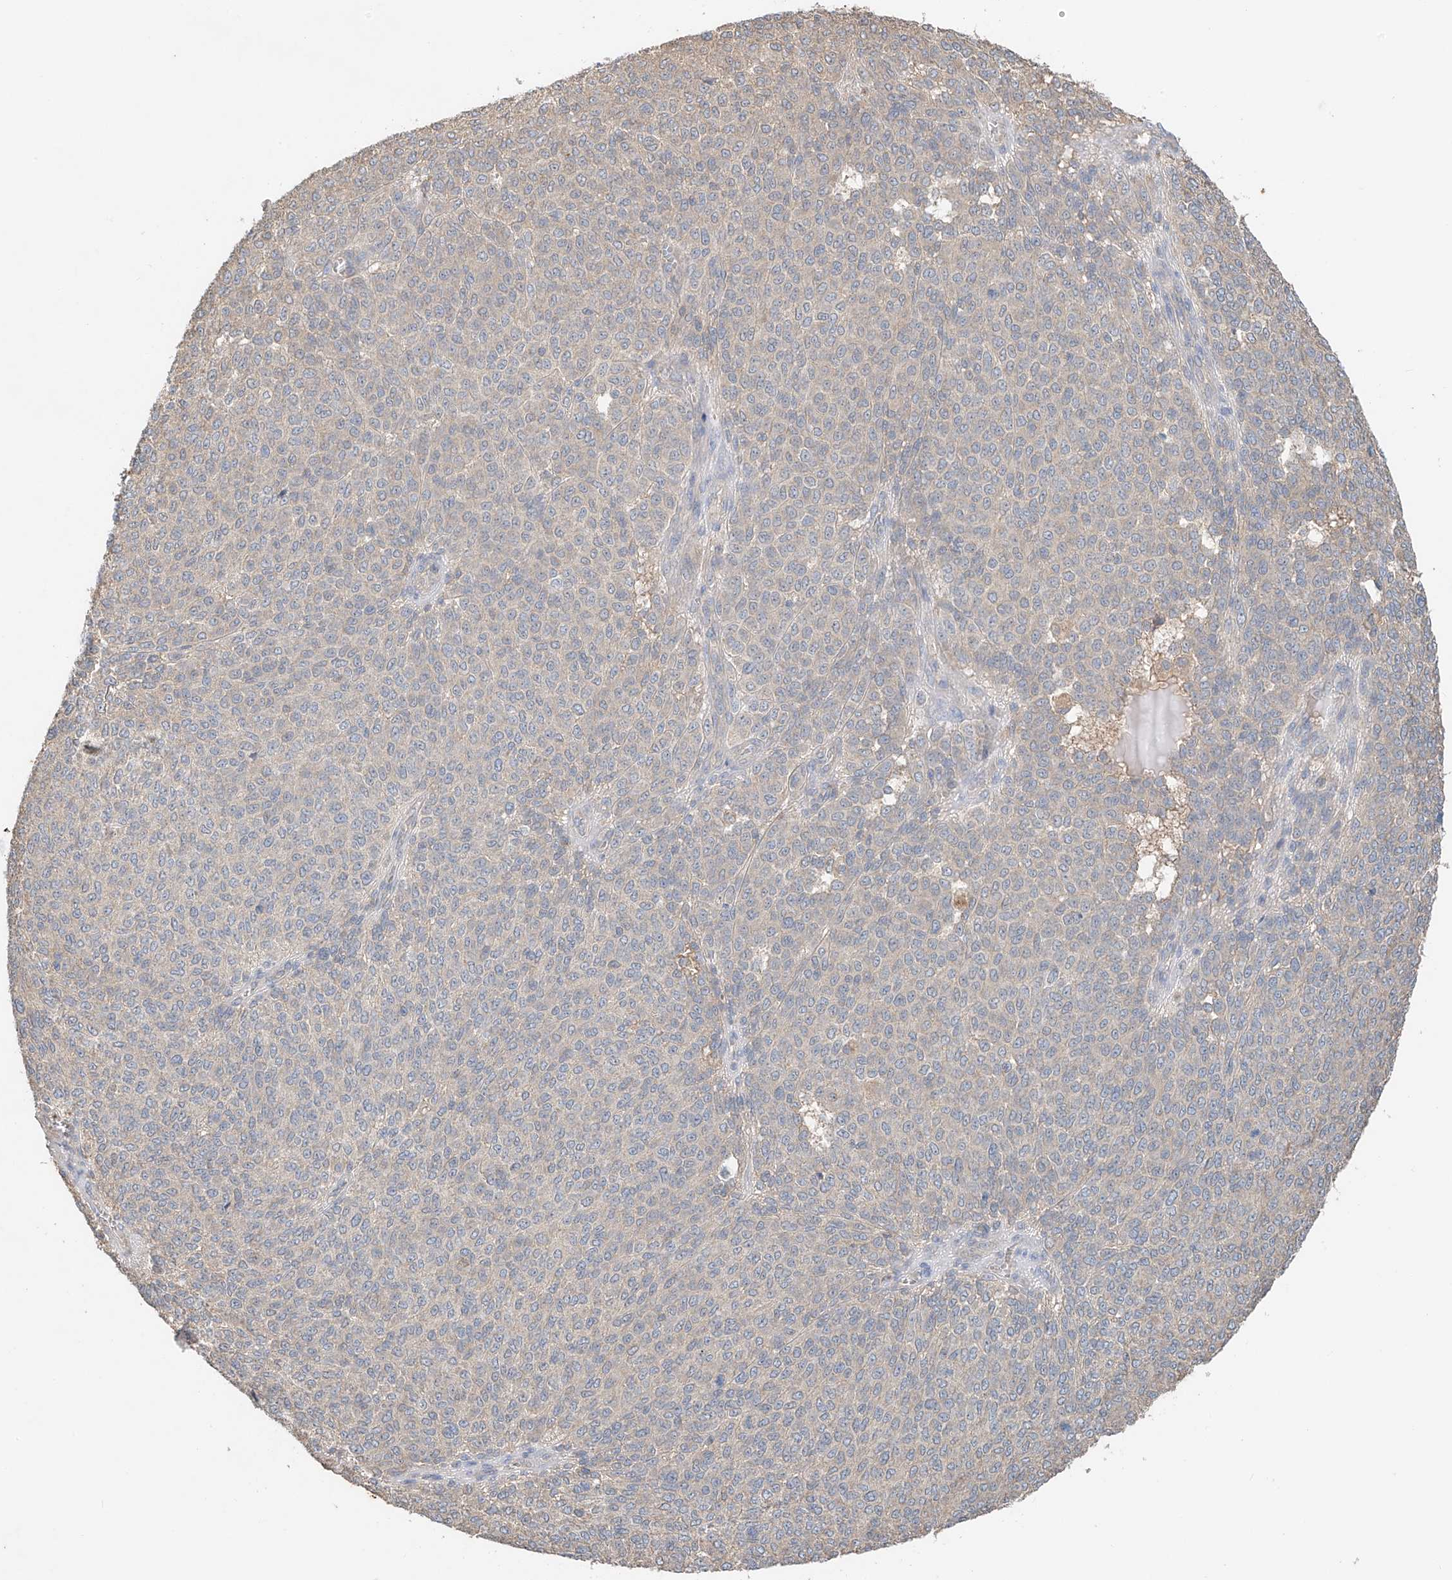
{"staining": {"intensity": "negative", "quantity": "none", "location": "none"}, "tissue": "melanoma", "cell_type": "Tumor cells", "image_type": "cancer", "snomed": [{"axis": "morphology", "description": "Malignant melanoma, NOS"}, {"axis": "topography", "description": "Skin"}], "caption": "Tumor cells are negative for brown protein staining in melanoma.", "gene": "GNB1L", "patient": {"sex": "male", "age": 49}}